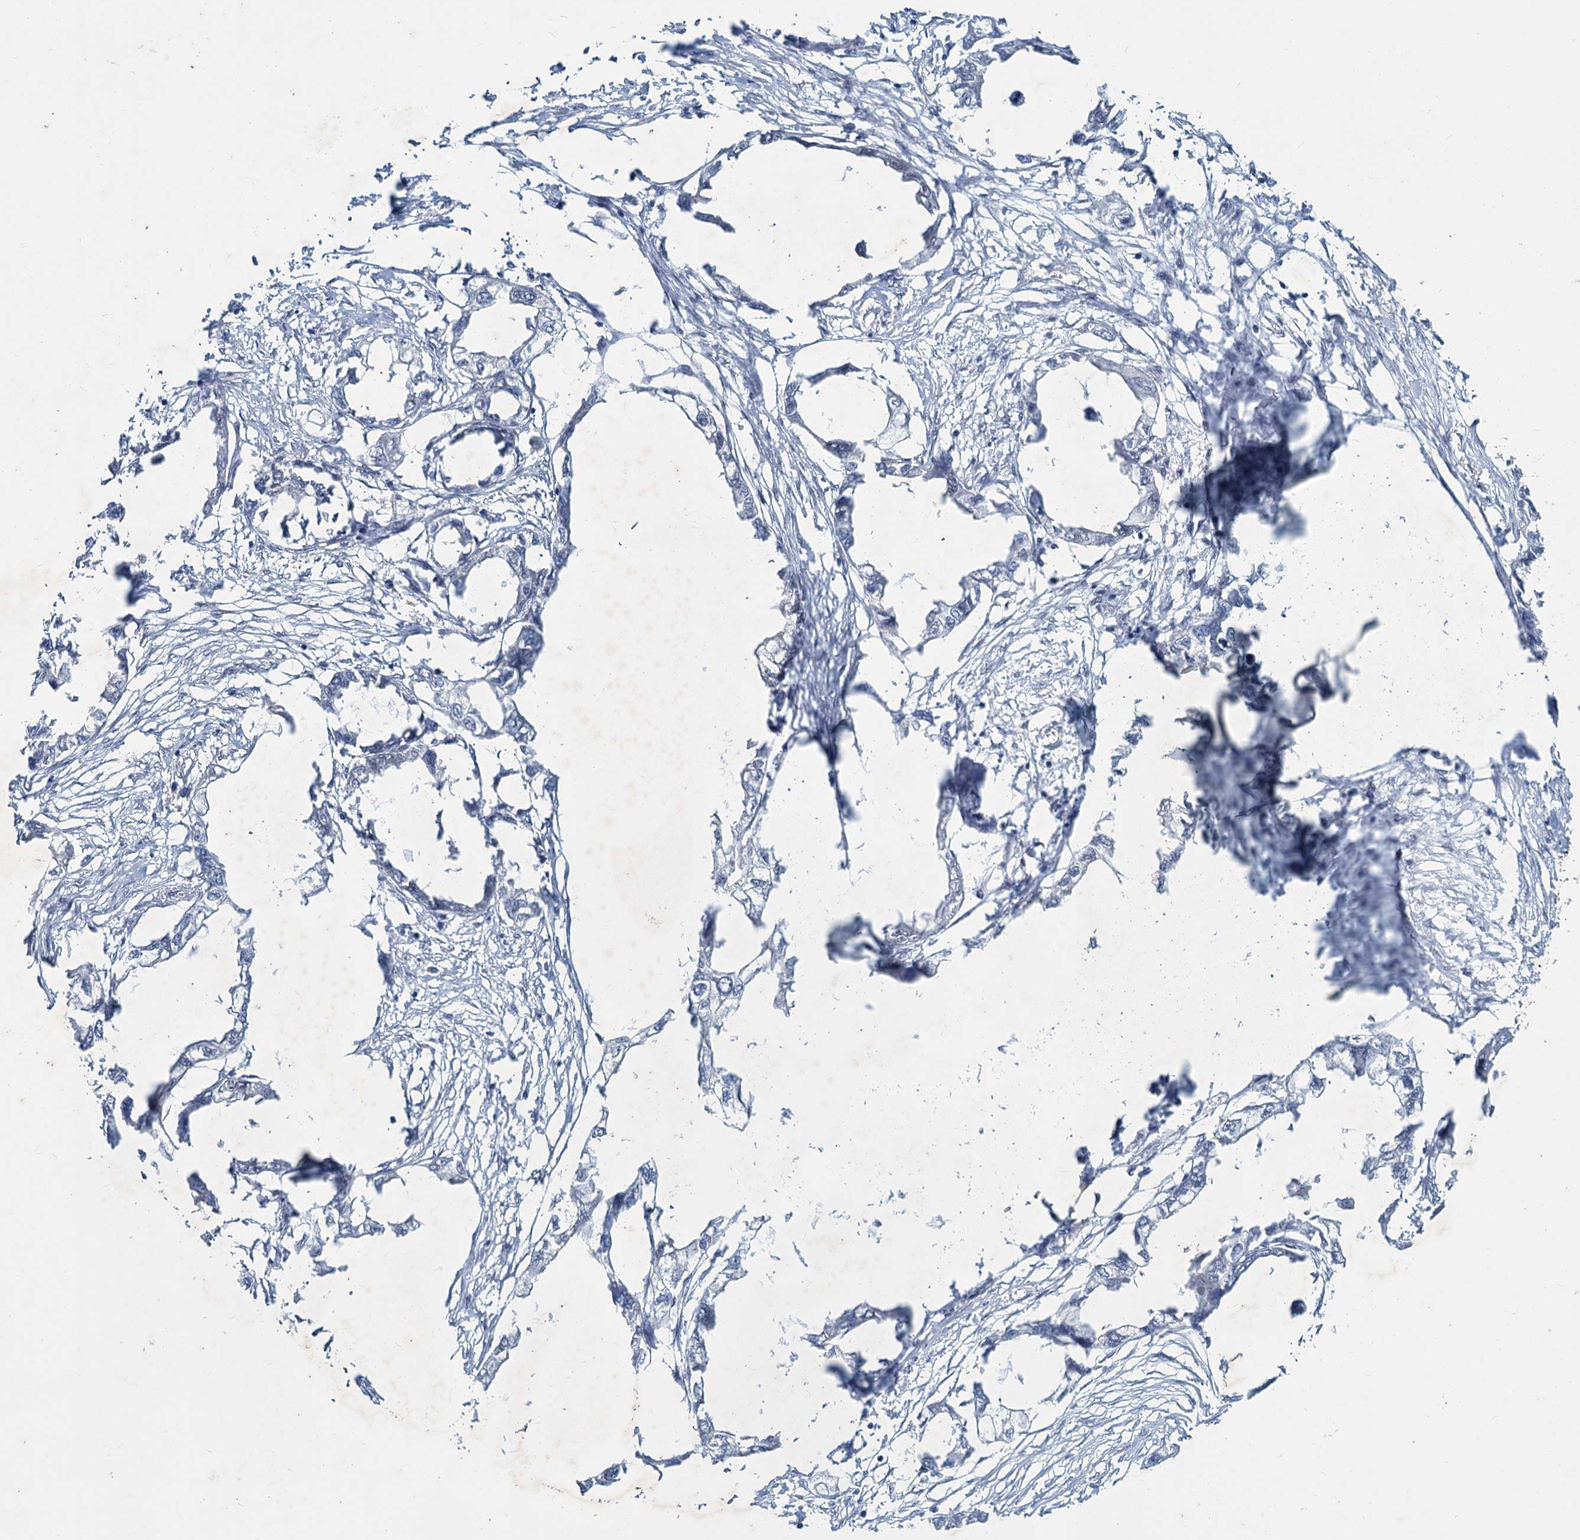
{"staining": {"intensity": "weak", "quantity": "25%-75%", "location": "cytoplasmic/membranous,nuclear"}, "tissue": "endometrial cancer", "cell_type": "Tumor cells", "image_type": "cancer", "snomed": [{"axis": "morphology", "description": "Adenocarcinoma, NOS"}, {"axis": "morphology", "description": "Adenocarcinoma, metastatic, NOS"}, {"axis": "topography", "description": "Adipose tissue"}, {"axis": "topography", "description": "Endometrium"}], "caption": "An immunohistochemistry photomicrograph of tumor tissue is shown. Protein staining in brown highlights weak cytoplasmic/membranous and nuclear positivity in endometrial cancer within tumor cells. Nuclei are stained in blue.", "gene": "METTL14", "patient": {"sex": "female", "age": 67}}